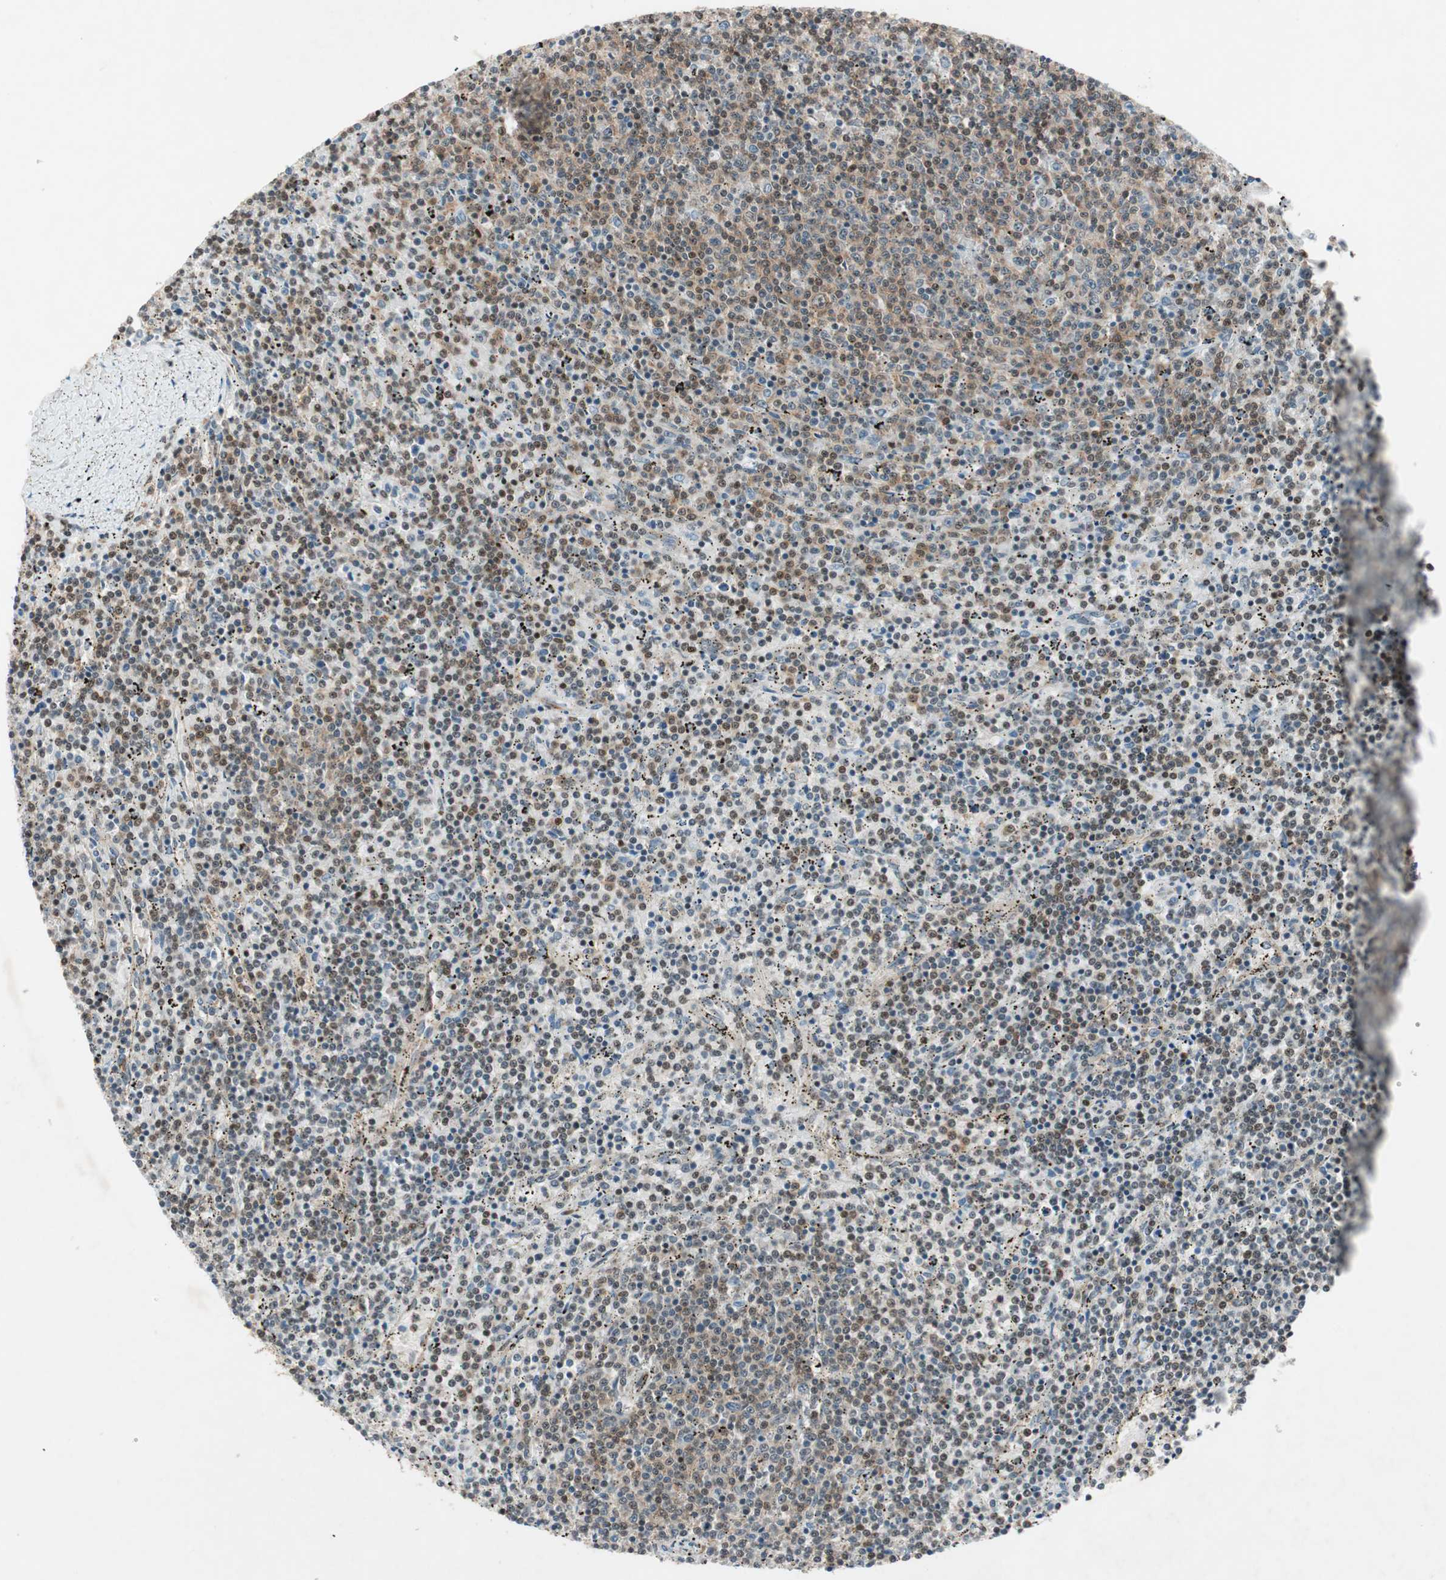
{"staining": {"intensity": "moderate", "quantity": "25%-75%", "location": "cytoplasmic/membranous,nuclear"}, "tissue": "lymphoma", "cell_type": "Tumor cells", "image_type": "cancer", "snomed": [{"axis": "morphology", "description": "Malignant lymphoma, non-Hodgkin's type, Low grade"}, {"axis": "topography", "description": "Spleen"}], "caption": "An image of lymphoma stained for a protein shows moderate cytoplasmic/membranous and nuclear brown staining in tumor cells.", "gene": "CDK19", "patient": {"sex": "female", "age": 50}}